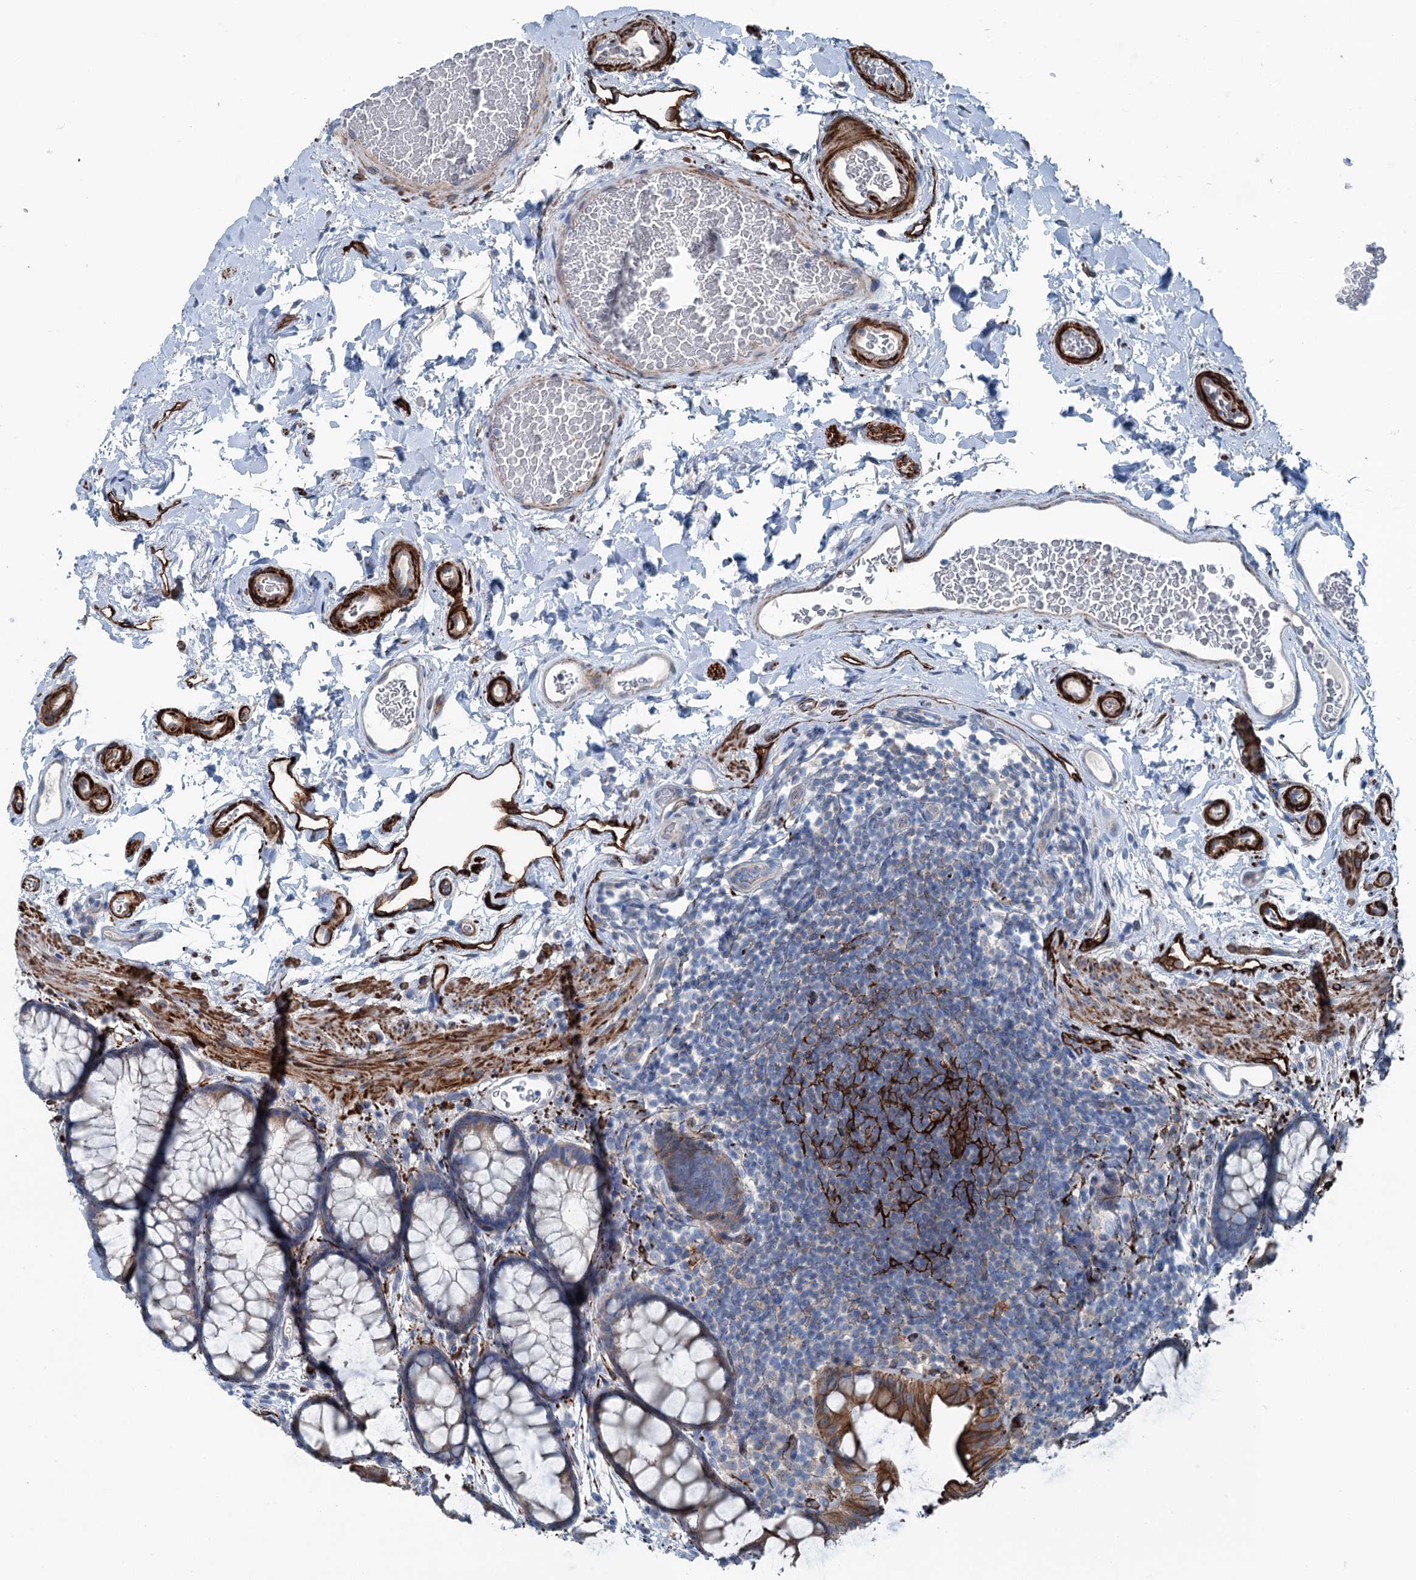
{"staining": {"intensity": "strong", "quantity": "25%-75%", "location": "cytoplasmic/membranous"}, "tissue": "colon", "cell_type": "Endothelial cells", "image_type": "normal", "snomed": [{"axis": "morphology", "description": "Normal tissue, NOS"}, {"axis": "topography", "description": "Colon"}], "caption": "Endothelial cells exhibit strong cytoplasmic/membranous staining in about 25%-75% of cells in unremarkable colon. (DAB = brown stain, brightfield microscopy at high magnification).", "gene": "CALCOCO1", "patient": {"sex": "female", "age": 82}}